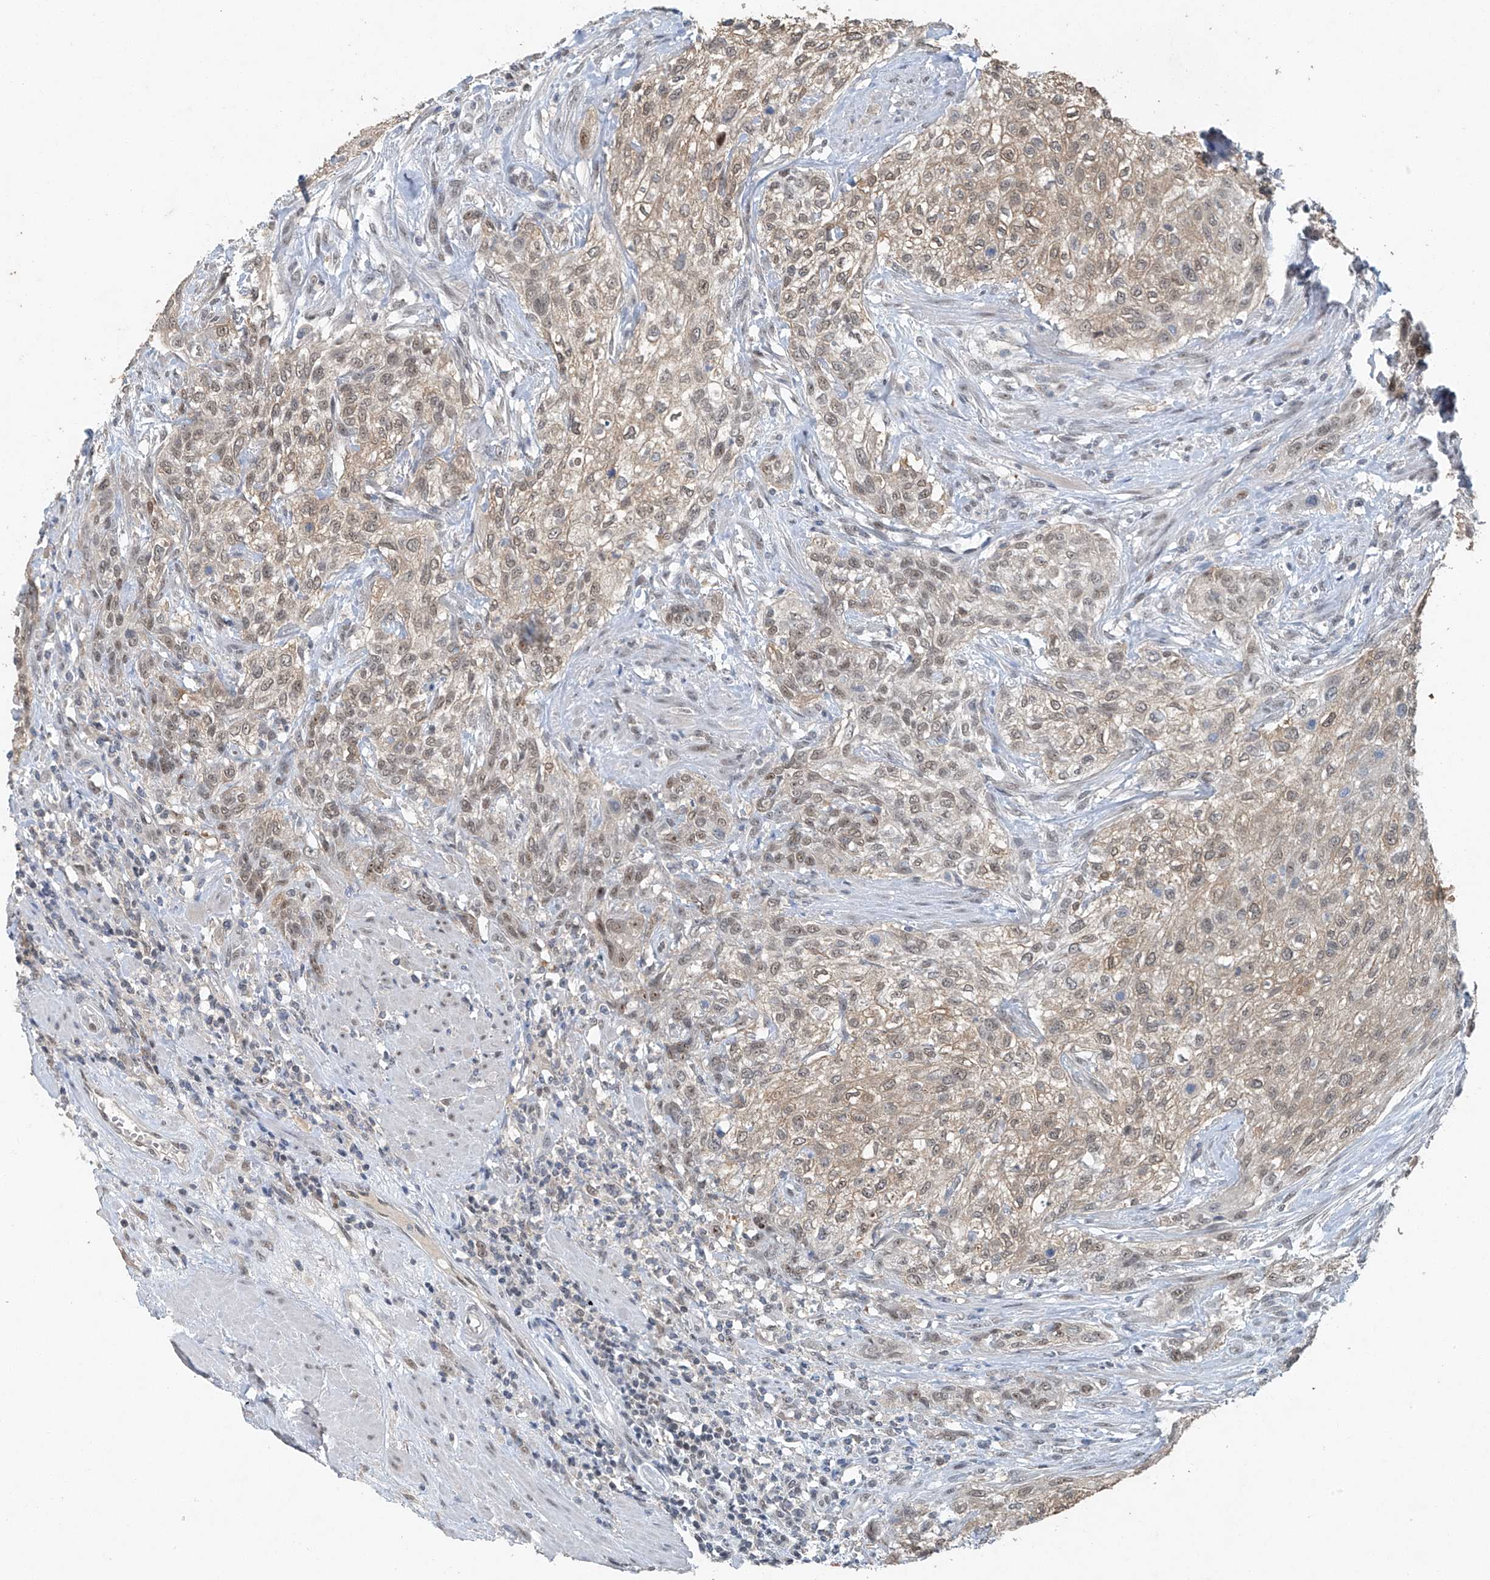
{"staining": {"intensity": "weak", "quantity": "25%-75%", "location": "cytoplasmic/membranous,nuclear"}, "tissue": "urothelial cancer", "cell_type": "Tumor cells", "image_type": "cancer", "snomed": [{"axis": "morphology", "description": "Urothelial carcinoma, High grade"}, {"axis": "topography", "description": "Urinary bladder"}], "caption": "Urothelial cancer was stained to show a protein in brown. There is low levels of weak cytoplasmic/membranous and nuclear expression in about 25%-75% of tumor cells. (DAB (3,3'-diaminobenzidine) IHC with brightfield microscopy, high magnification).", "gene": "TAF8", "patient": {"sex": "male", "age": 35}}